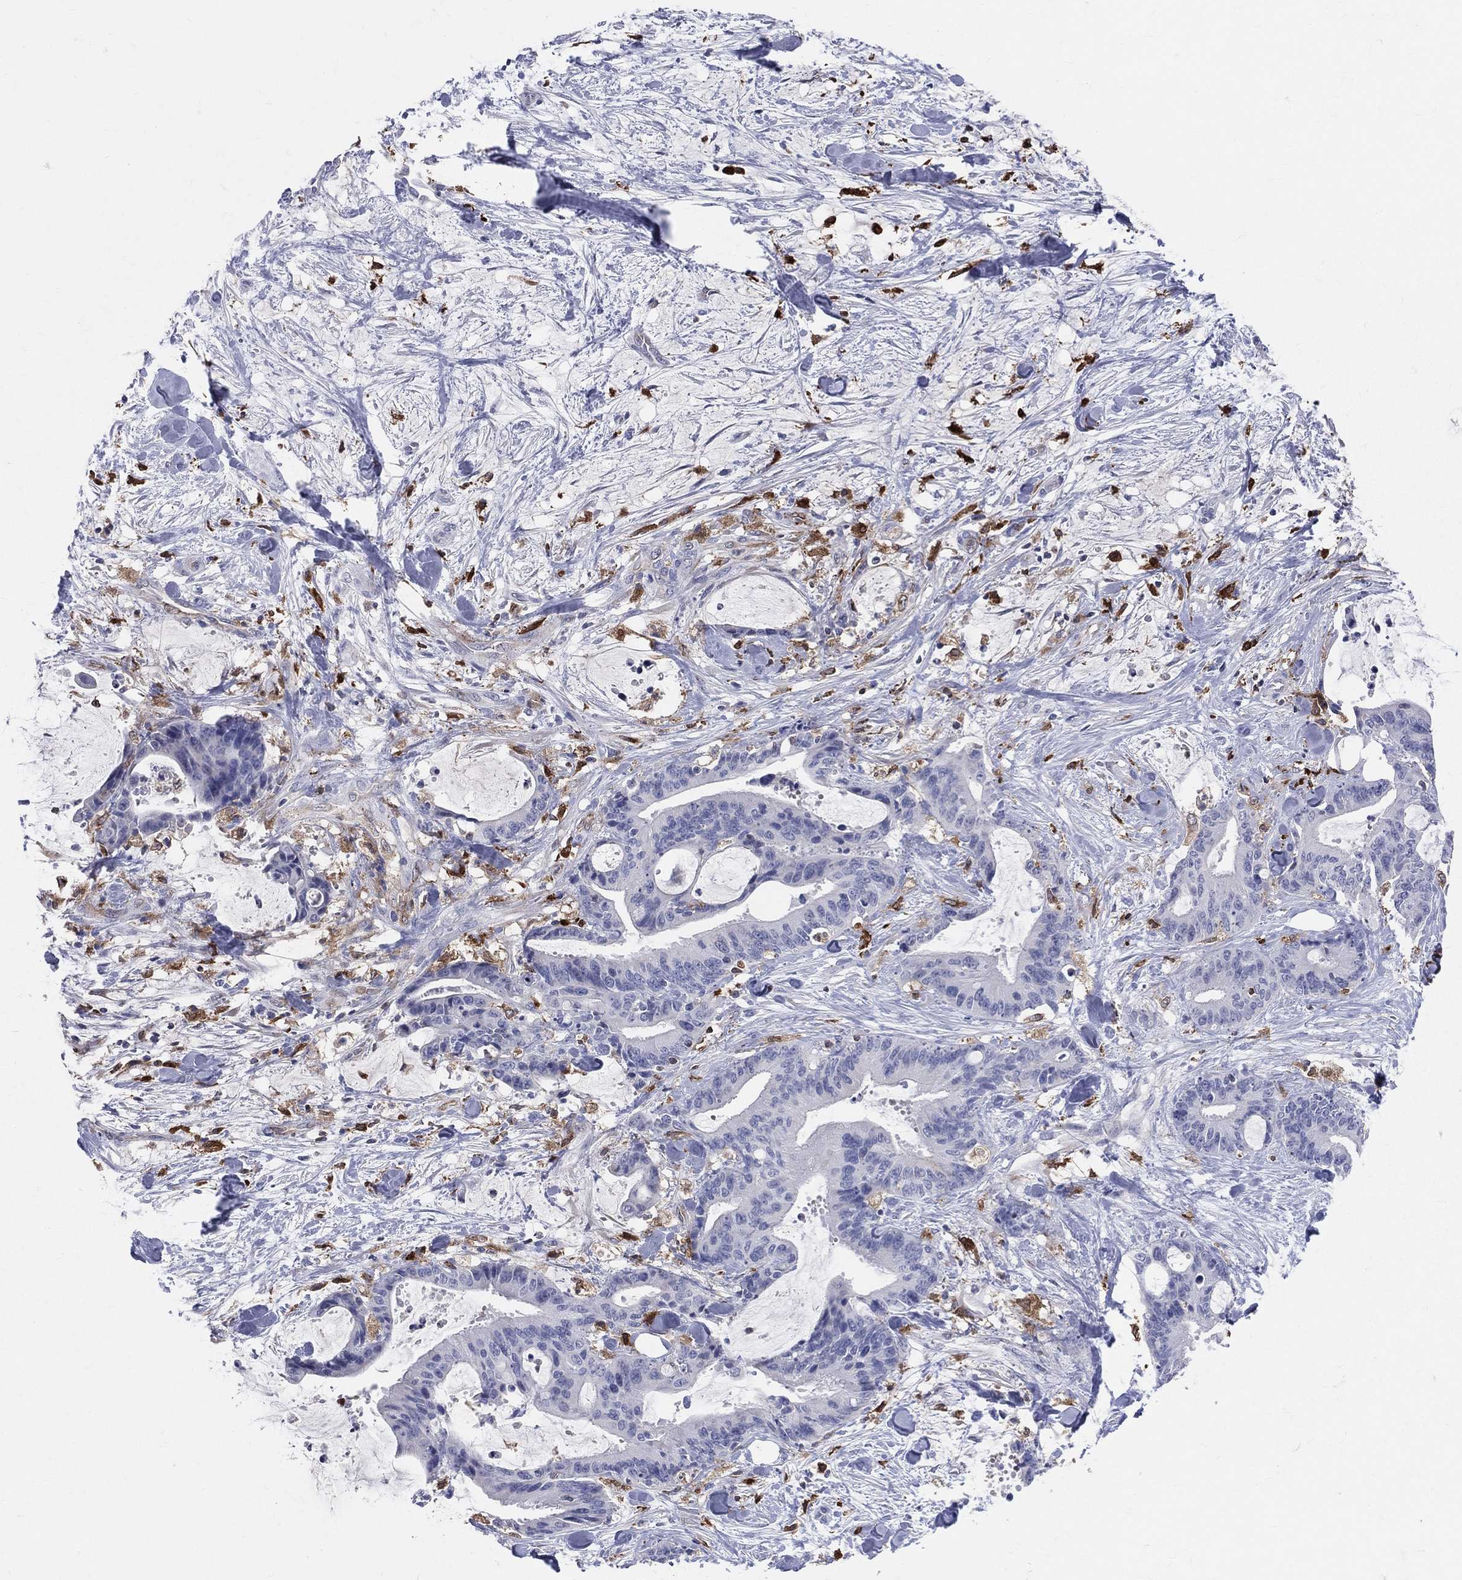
{"staining": {"intensity": "negative", "quantity": "none", "location": "none"}, "tissue": "liver cancer", "cell_type": "Tumor cells", "image_type": "cancer", "snomed": [{"axis": "morphology", "description": "Cholangiocarcinoma"}, {"axis": "topography", "description": "Liver"}], "caption": "Immunohistochemical staining of human liver cholangiocarcinoma demonstrates no significant positivity in tumor cells.", "gene": "CD74", "patient": {"sex": "female", "age": 73}}